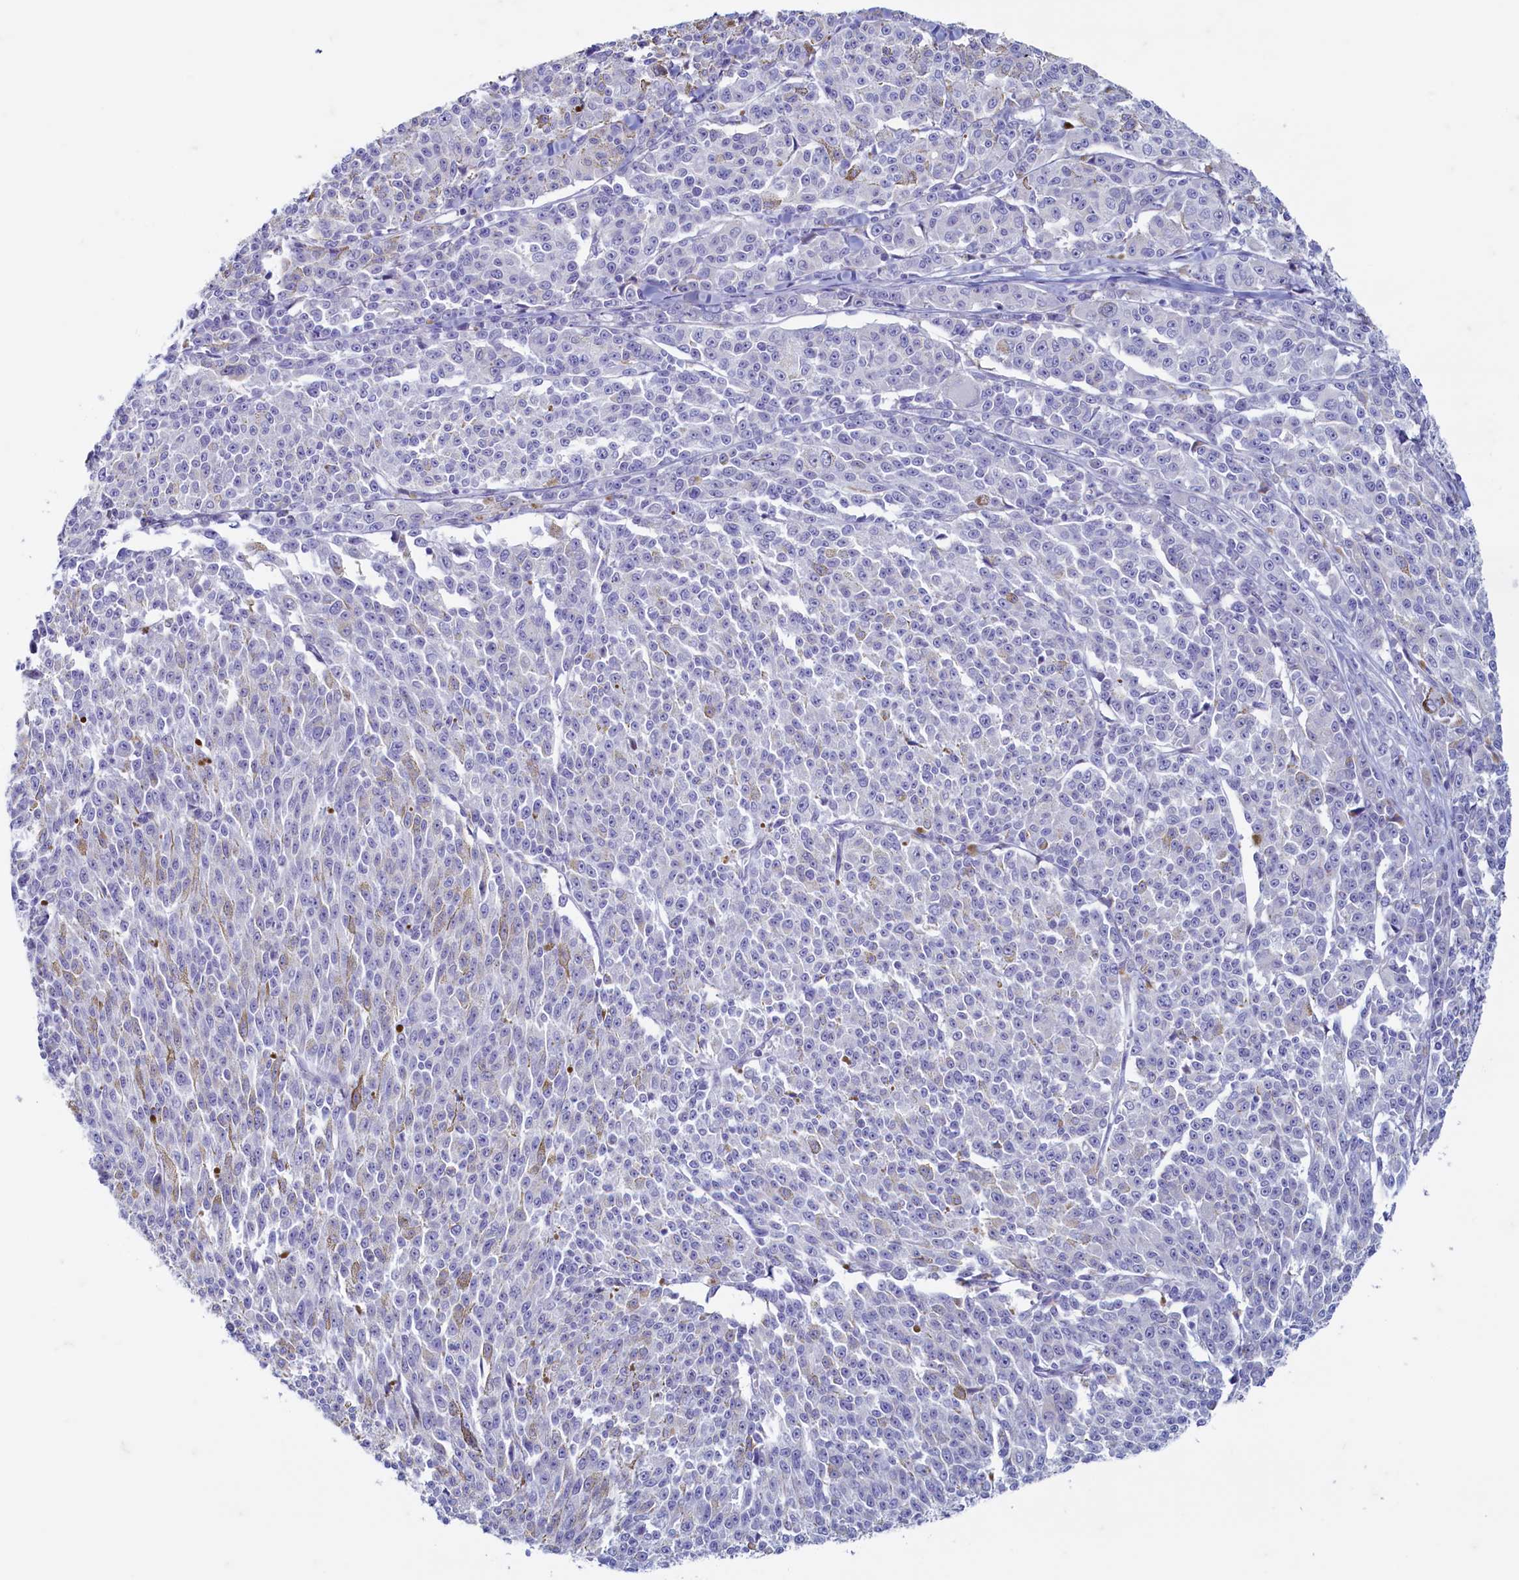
{"staining": {"intensity": "weak", "quantity": "<25%", "location": "cytoplasmic/membranous"}, "tissue": "melanoma", "cell_type": "Tumor cells", "image_type": "cancer", "snomed": [{"axis": "morphology", "description": "Malignant melanoma, NOS"}, {"axis": "topography", "description": "Skin"}], "caption": "The micrograph exhibits no significant staining in tumor cells of melanoma. (Brightfield microscopy of DAB IHC at high magnification).", "gene": "MAP1LC3A", "patient": {"sex": "female", "age": 52}}